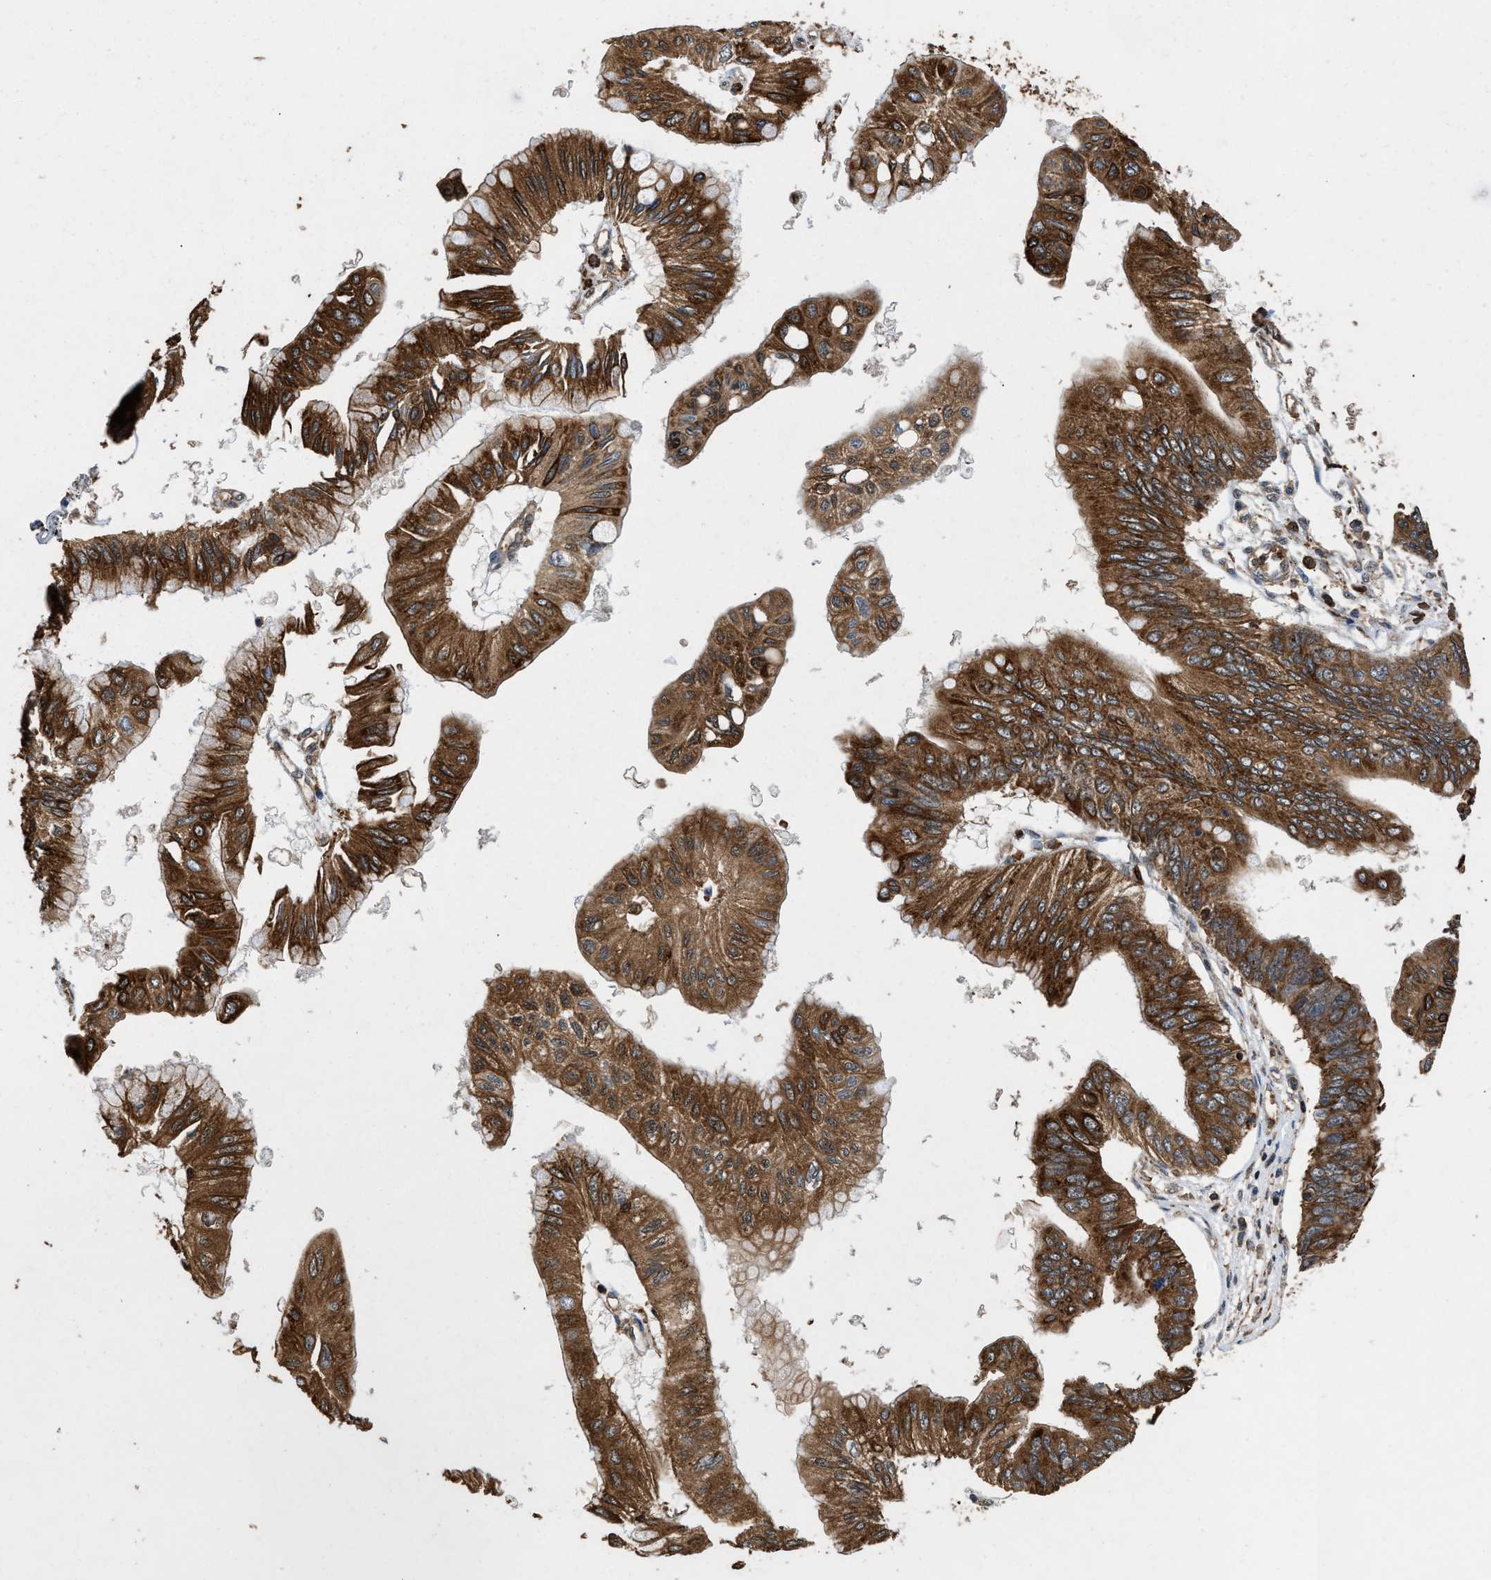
{"staining": {"intensity": "strong", "quantity": ">75%", "location": "cytoplasmic/membranous"}, "tissue": "pancreatic cancer", "cell_type": "Tumor cells", "image_type": "cancer", "snomed": [{"axis": "morphology", "description": "Adenocarcinoma, NOS"}, {"axis": "topography", "description": "Pancreas"}], "caption": "Strong cytoplasmic/membranous staining is present in approximately >75% of tumor cells in adenocarcinoma (pancreatic).", "gene": "LINGO2", "patient": {"sex": "female", "age": 77}}